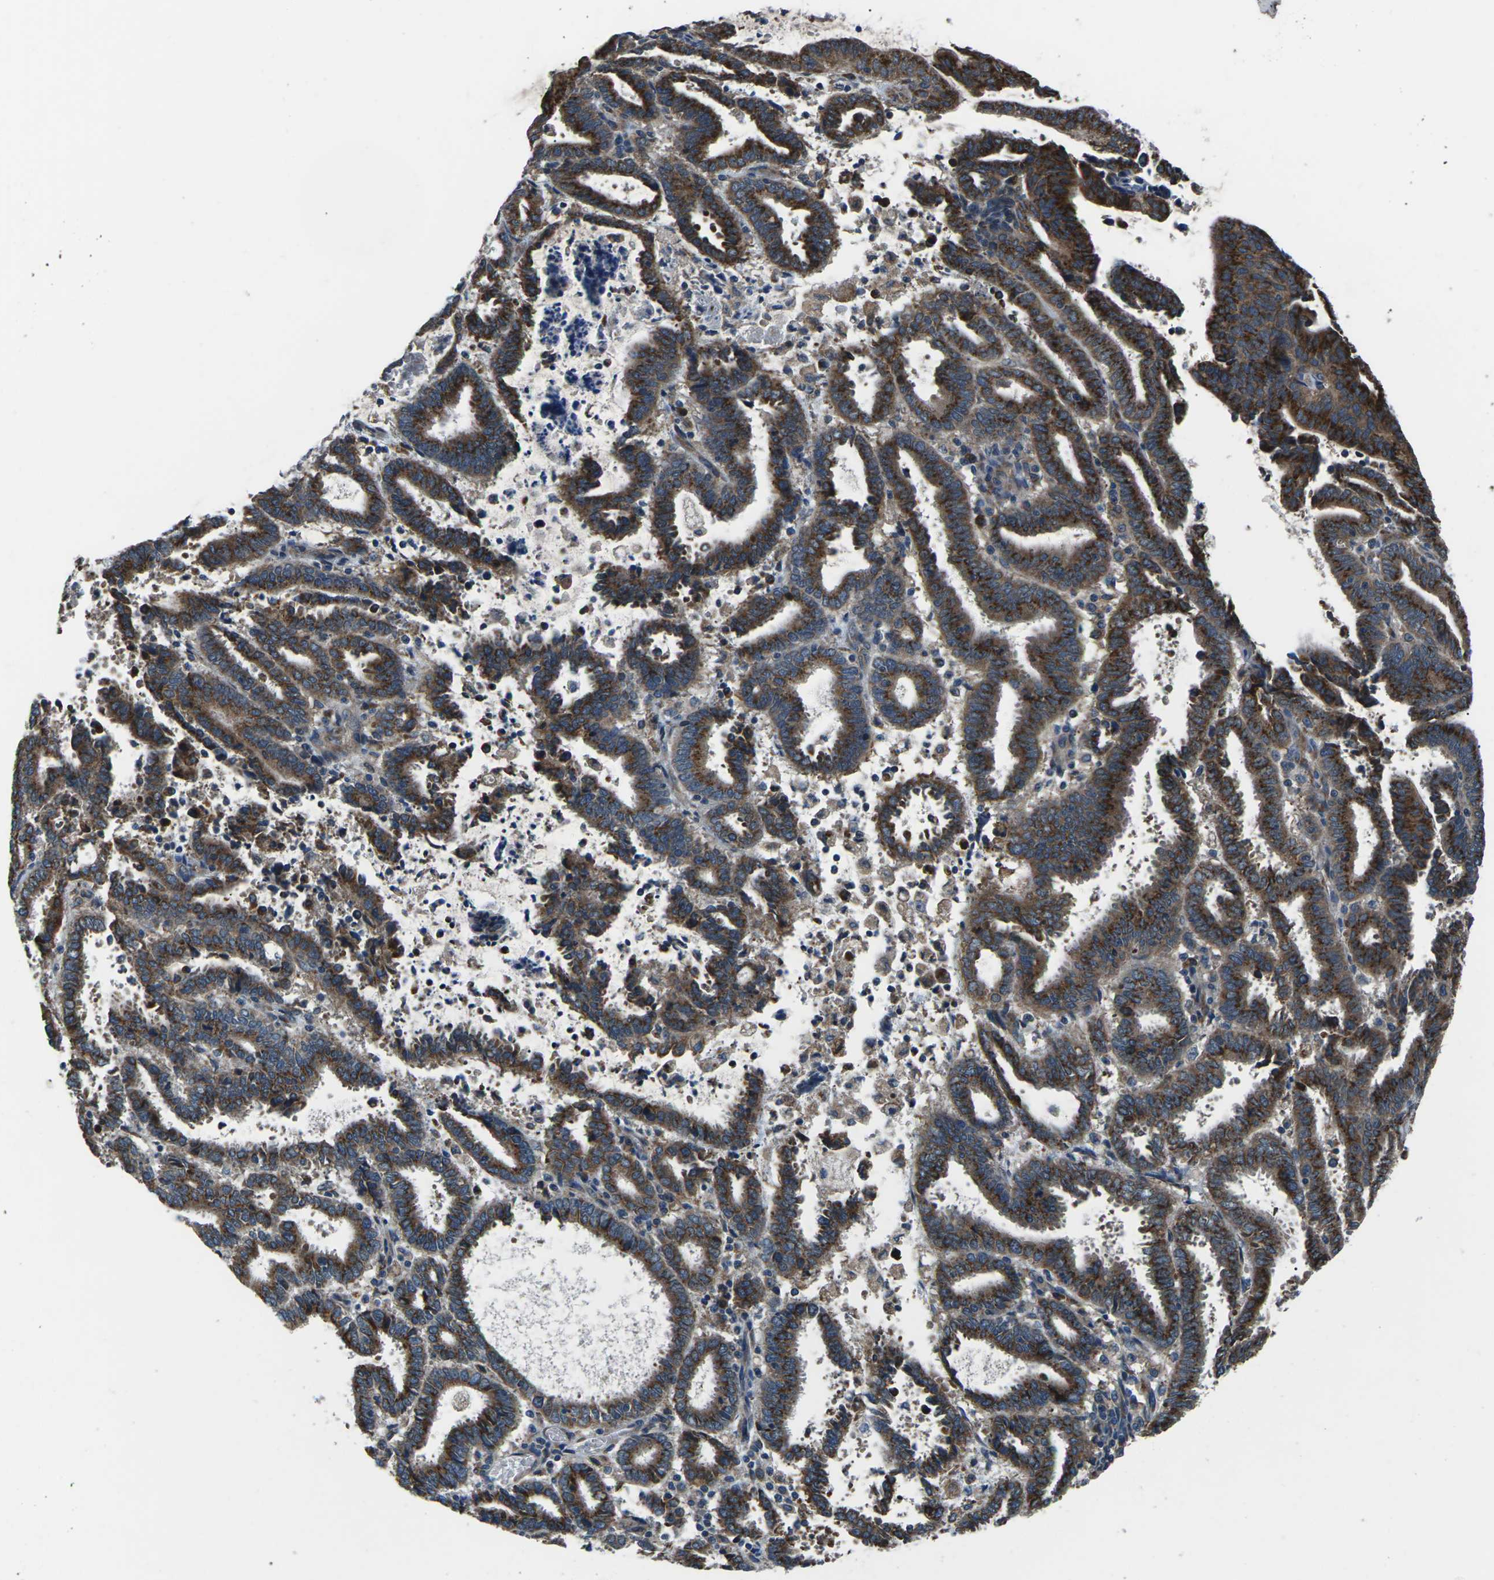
{"staining": {"intensity": "strong", "quantity": ">75%", "location": "cytoplasmic/membranous"}, "tissue": "endometrial cancer", "cell_type": "Tumor cells", "image_type": "cancer", "snomed": [{"axis": "morphology", "description": "Adenocarcinoma, NOS"}, {"axis": "topography", "description": "Uterus"}], "caption": "A high amount of strong cytoplasmic/membranous expression is present in about >75% of tumor cells in endometrial adenocarcinoma tissue.", "gene": "GABRP", "patient": {"sex": "female", "age": 83}}